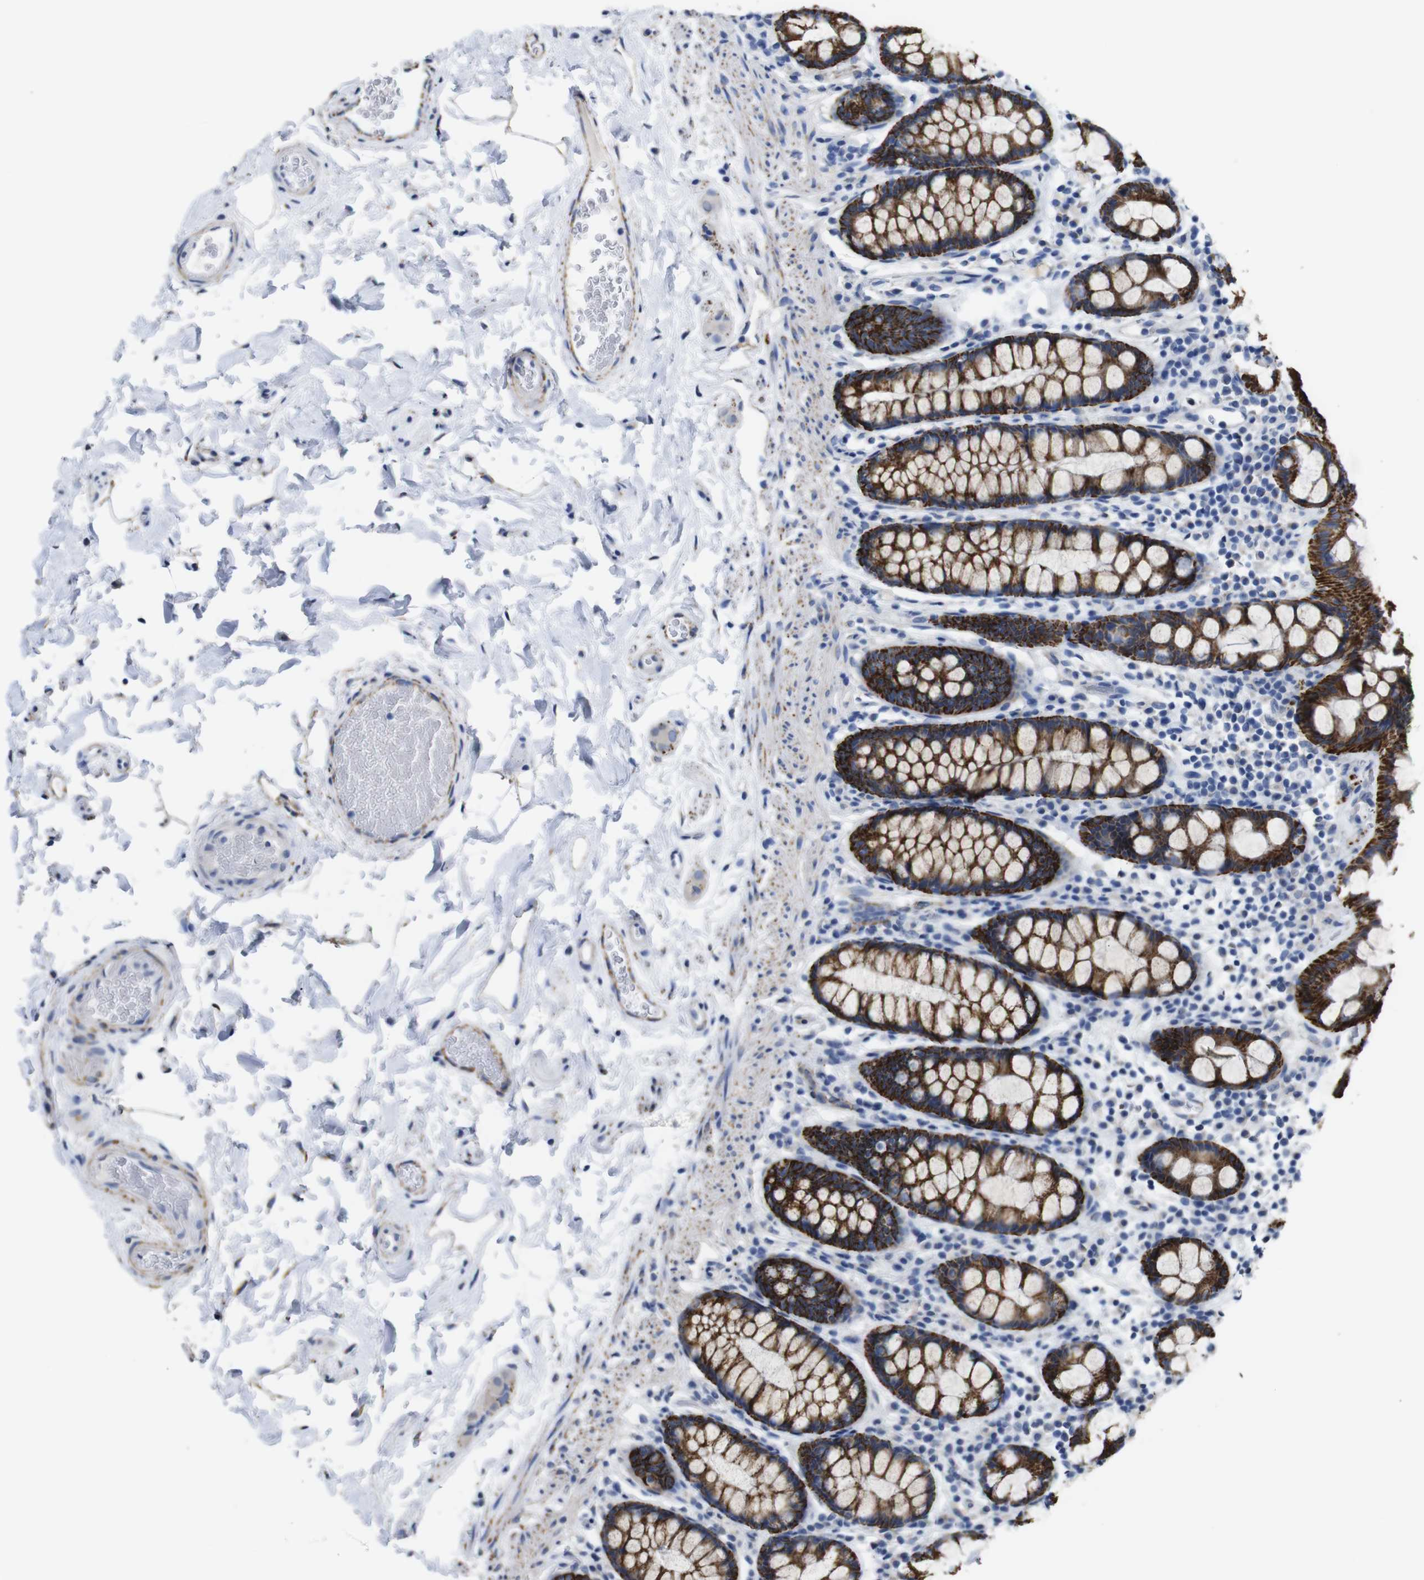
{"staining": {"intensity": "moderate", "quantity": ">75%", "location": "cytoplasmic/membranous"}, "tissue": "colon", "cell_type": "Endothelial cells", "image_type": "normal", "snomed": [{"axis": "morphology", "description": "Normal tissue, NOS"}, {"axis": "topography", "description": "Colon"}], "caption": "Normal colon reveals moderate cytoplasmic/membranous staining in about >75% of endothelial cells (DAB (3,3'-diaminobenzidine) IHC, brown staining for protein, blue staining for nuclei)..", "gene": "MAOA", "patient": {"sex": "female", "age": 80}}